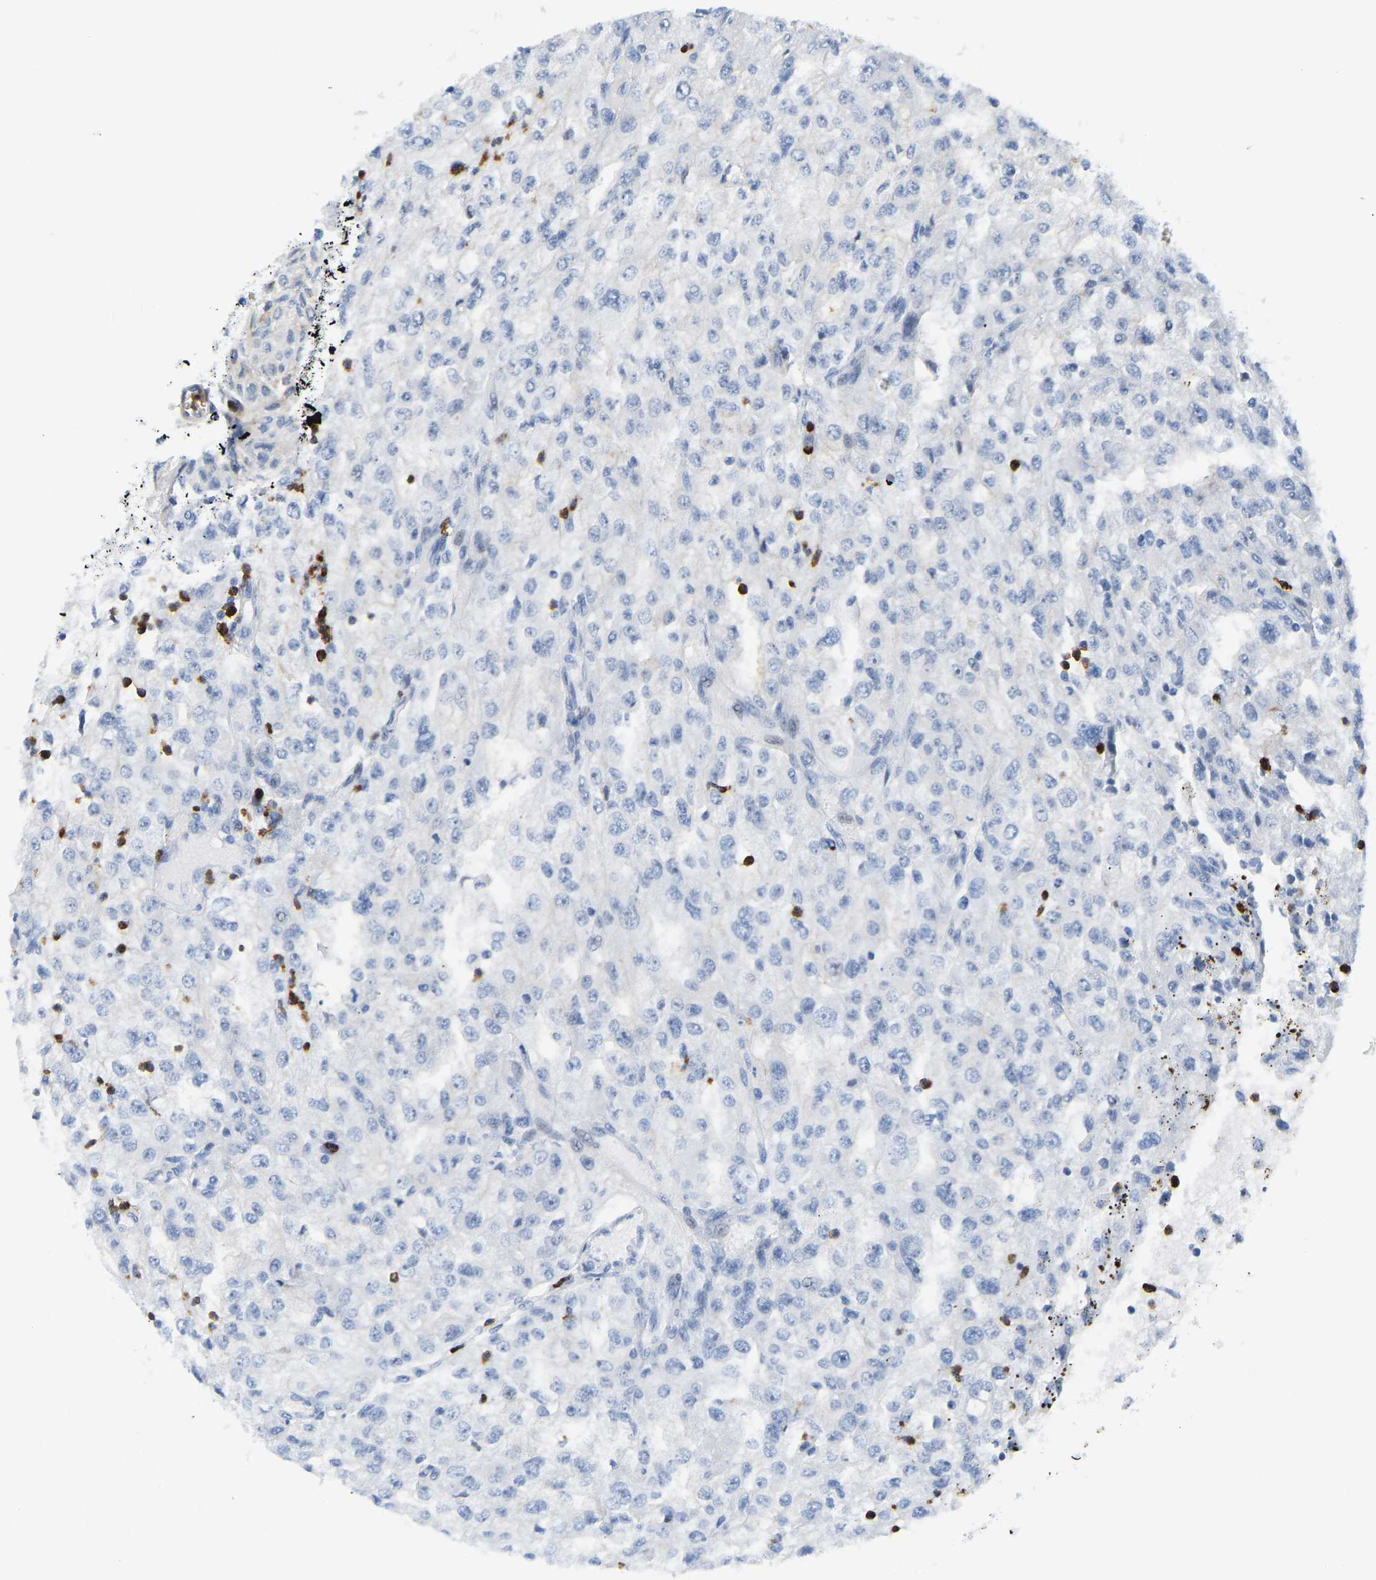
{"staining": {"intensity": "negative", "quantity": "none", "location": "none"}, "tissue": "renal cancer", "cell_type": "Tumor cells", "image_type": "cancer", "snomed": [{"axis": "morphology", "description": "Adenocarcinoma, NOS"}, {"axis": "topography", "description": "Kidney"}], "caption": "This is an IHC photomicrograph of renal cancer (adenocarcinoma). There is no staining in tumor cells.", "gene": "HDAC5", "patient": {"sex": "female", "age": 54}}